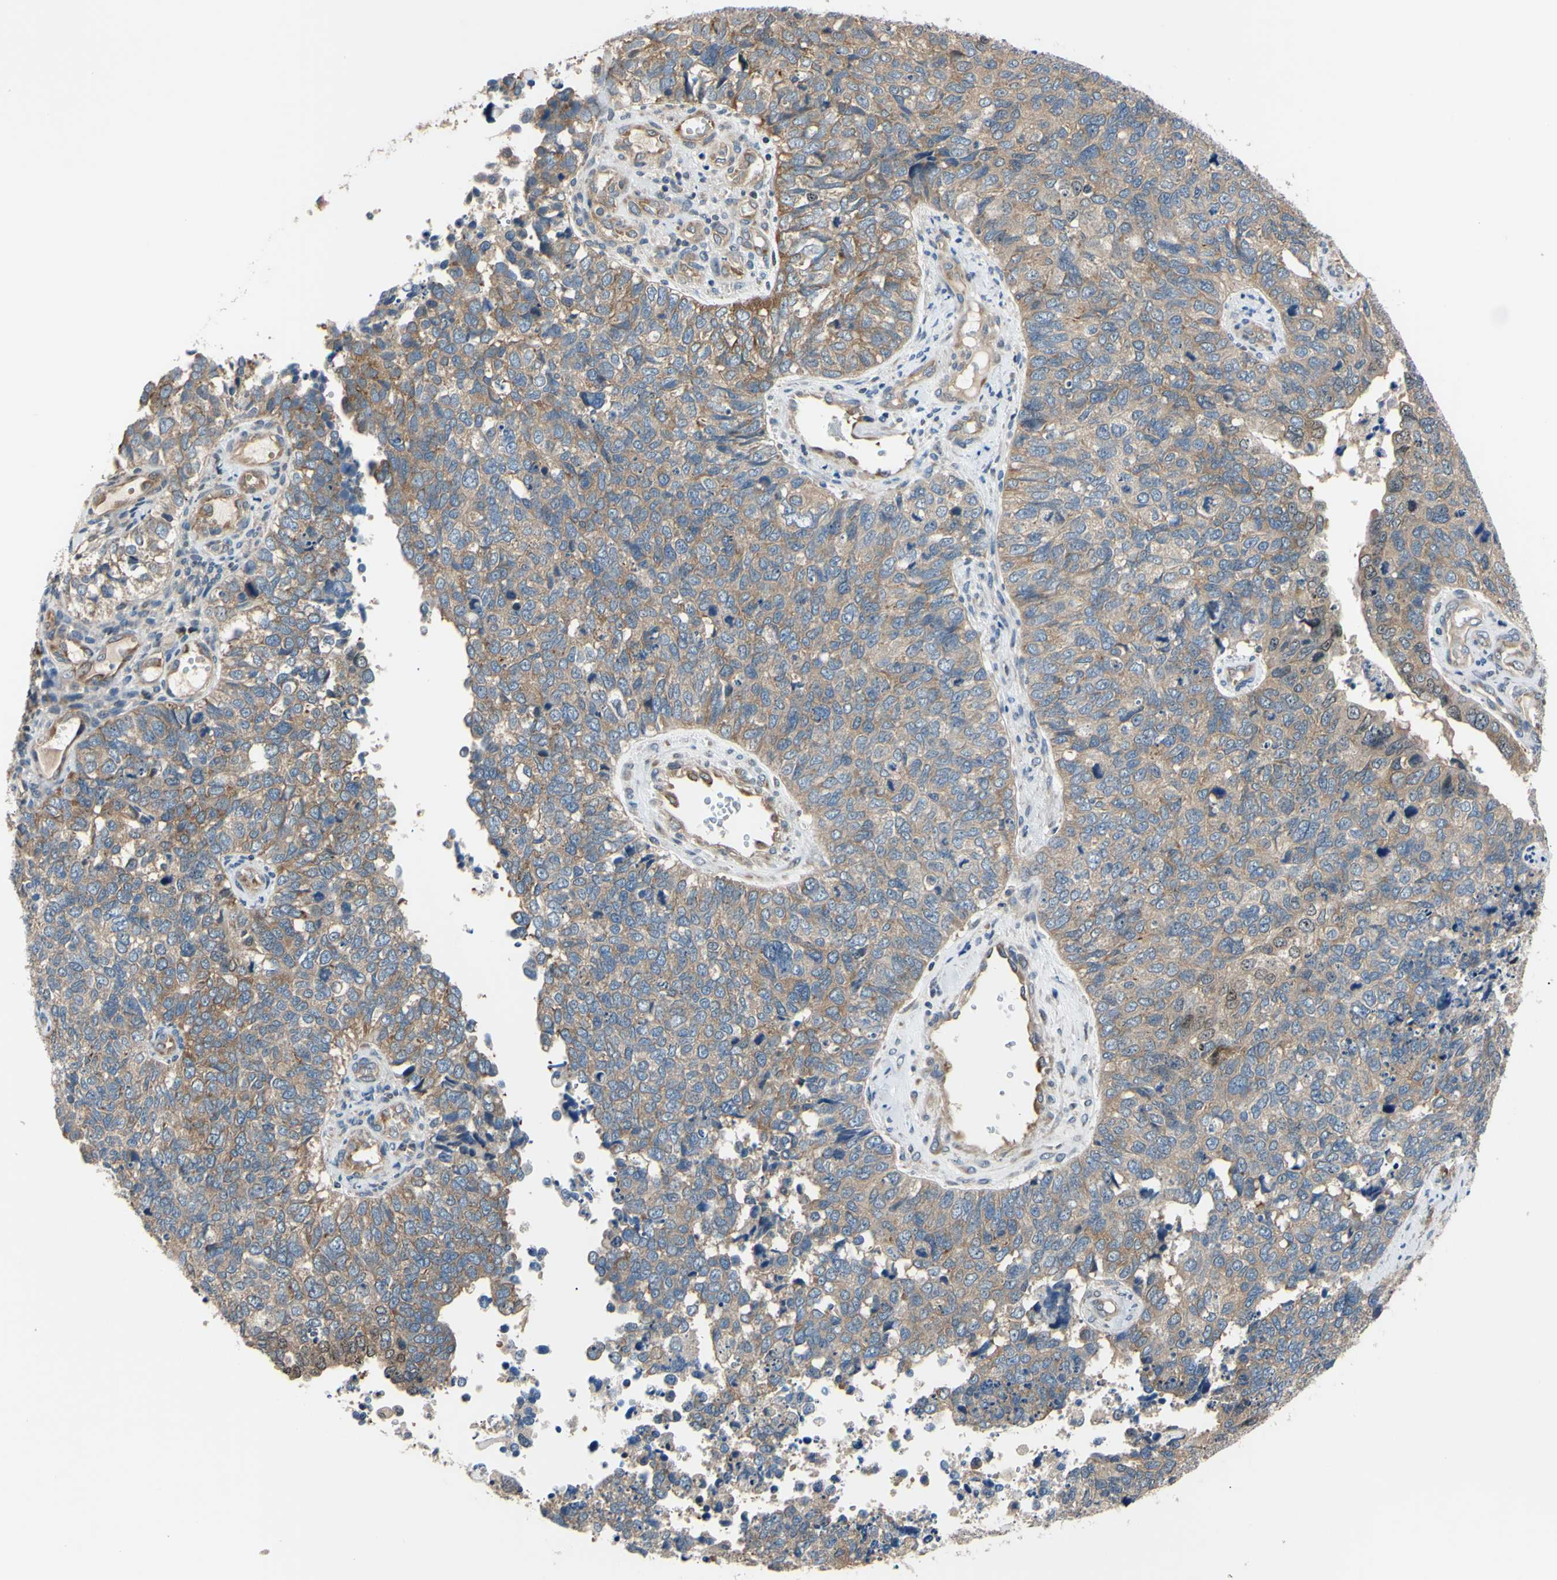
{"staining": {"intensity": "weak", "quantity": ">75%", "location": "cytoplasmic/membranous"}, "tissue": "cervical cancer", "cell_type": "Tumor cells", "image_type": "cancer", "snomed": [{"axis": "morphology", "description": "Squamous cell carcinoma, NOS"}, {"axis": "topography", "description": "Cervix"}], "caption": "Weak cytoplasmic/membranous expression for a protein is identified in approximately >75% of tumor cells of cervical squamous cell carcinoma using immunohistochemistry (IHC).", "gene": "RARS1", "patient": {"sex": "female", "age": 63}}